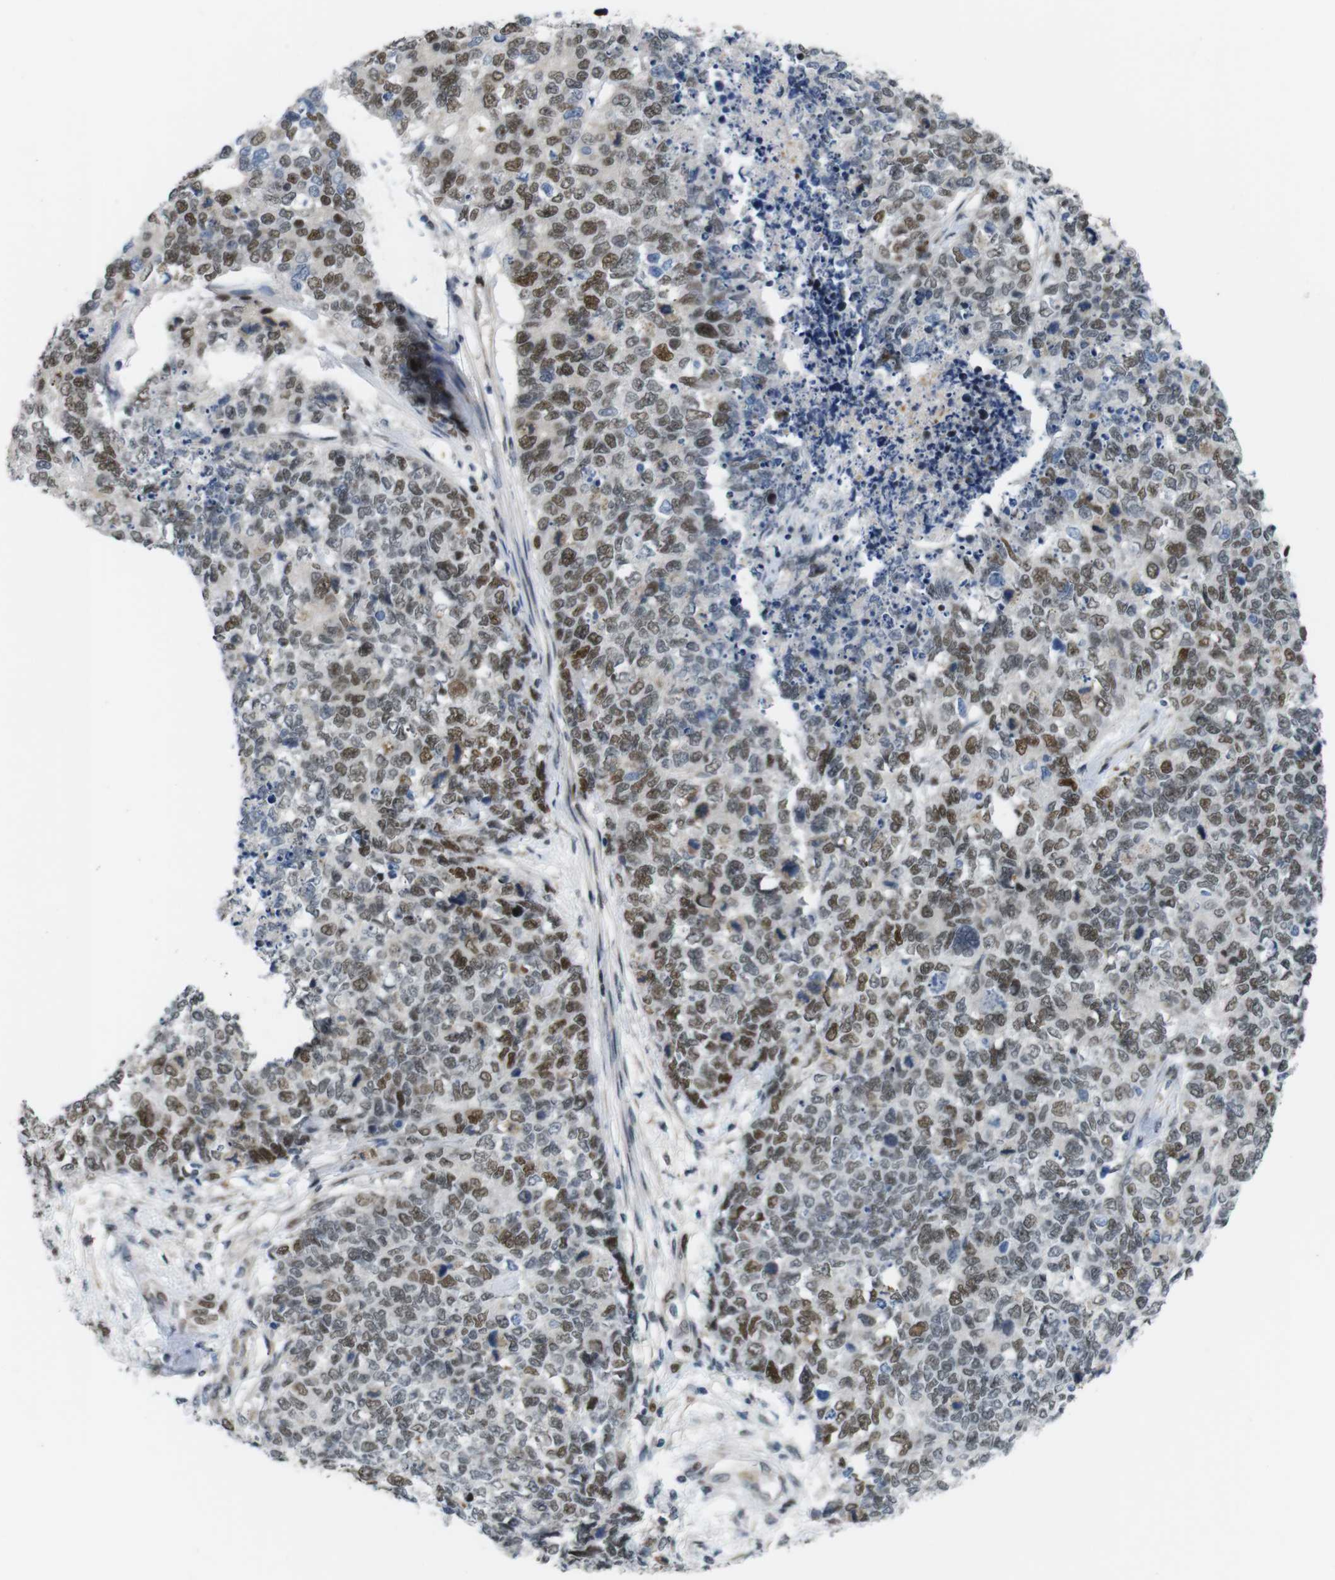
{"staining": {"intensity": "moderate", "quantity": ">75%", "location": "nuclear"}, "tissue": "cervical cancer", "cell_type": "Tumor cells", "image_type": "cancer", "snomed": [{"axis": "morphology", "description": "Squamous cell carcinoma, NOS"}, {"axis": "topography", "description": "Cervix"}], "caption": "The immunohistochemical stain highlights moderate nuclear positivity in tumor cells of squamous cell carcinoma (cervical) tissue.", "gene": "SMCO2", "patient": {"sex": "female", "age": 63}}